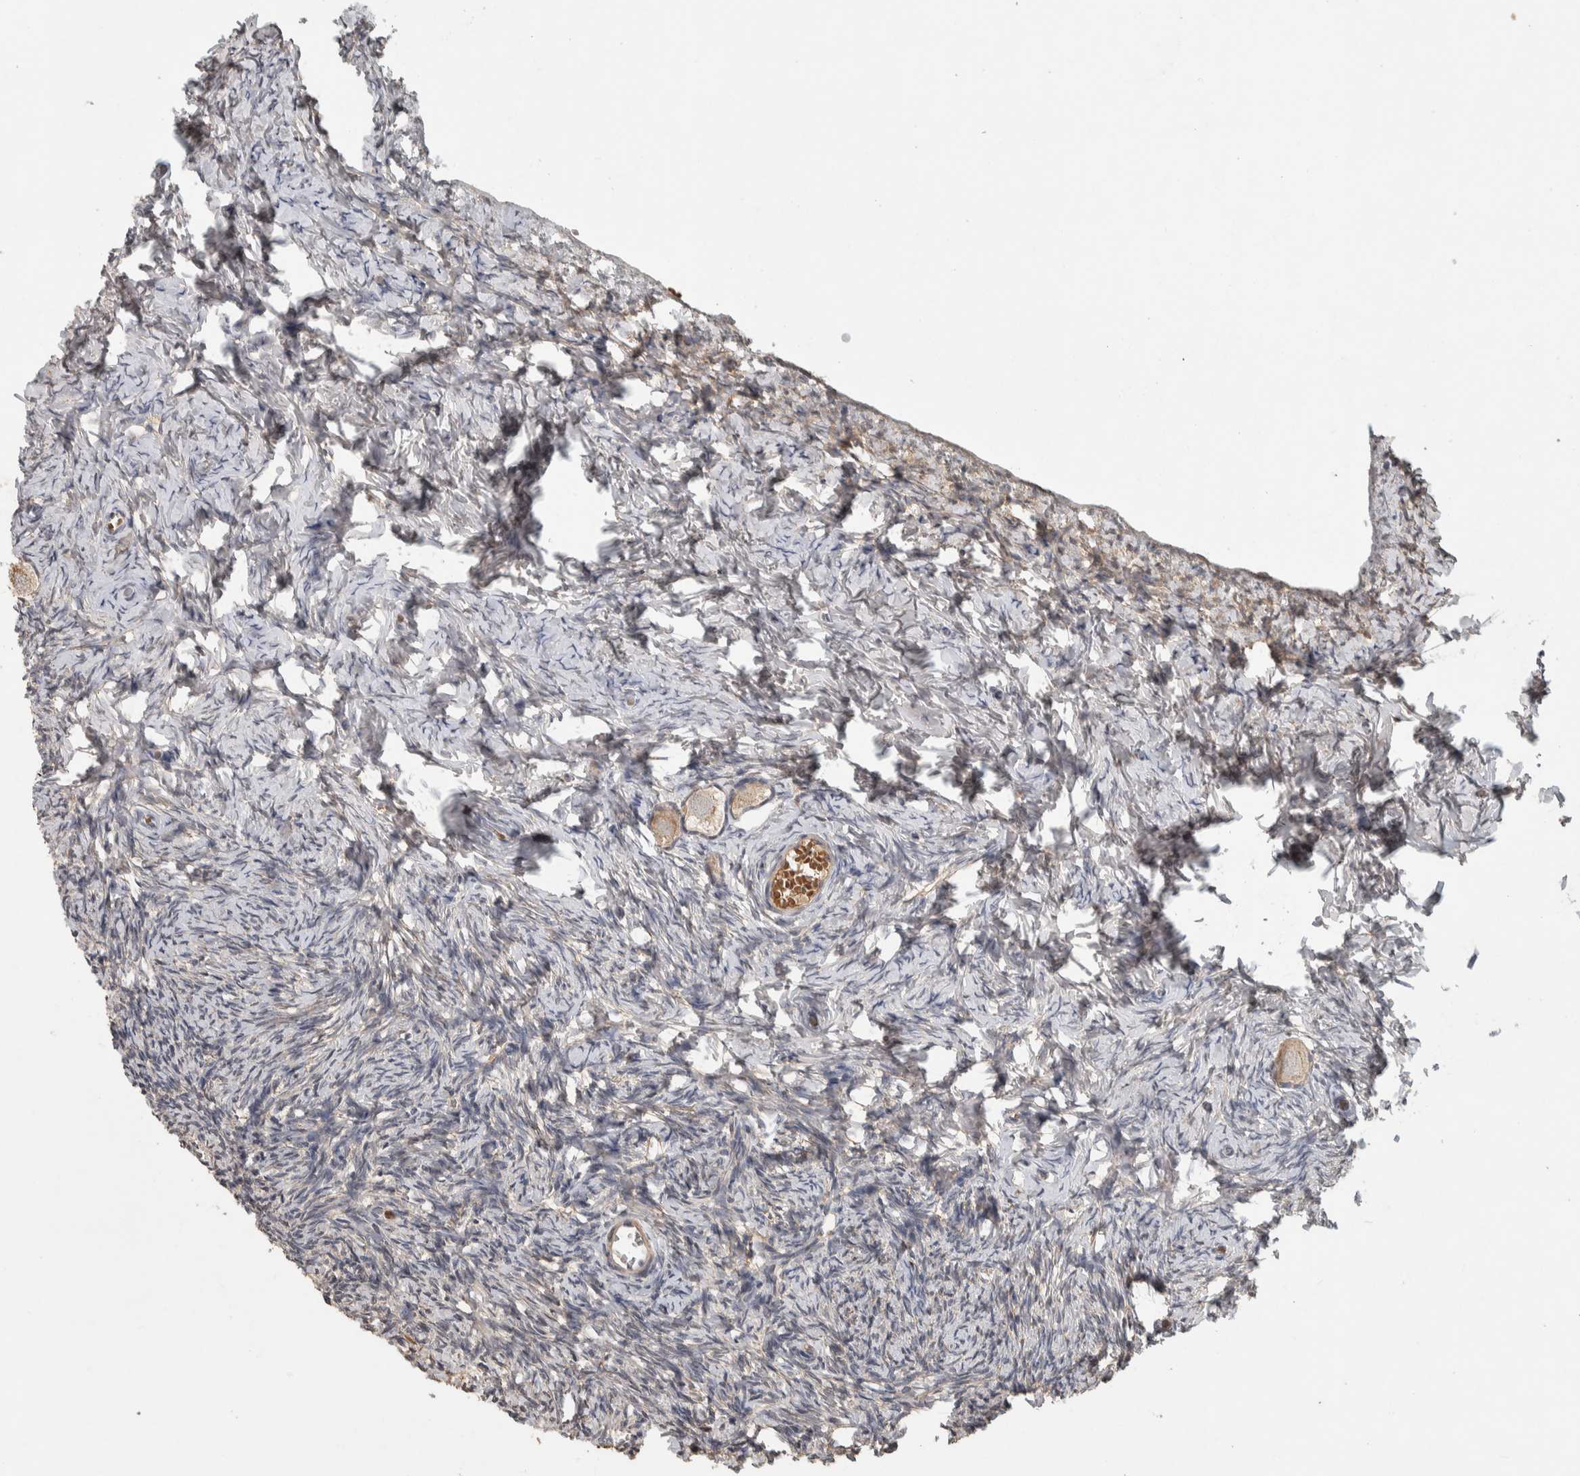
{"staining": {"intensity": "weak", "quantity": ">75%", "location": "cytoplasmic/membranous"}, "tissue": "ovary", "cell_type": "Follicle cells", "image_type": "normal", "snomed": [{"axis": "morphology", "description": "Normal tissue, NOS"}, {"axis": "topography", "description": "Ovary"}], "caption": "IHC of unremarkable ovary shows low levels of weak cytoplasmic/membranous expression in approximately >75% of follicle cells.", "gene": "CHRM3", "patient": {"sex": "female", "age": 27}}